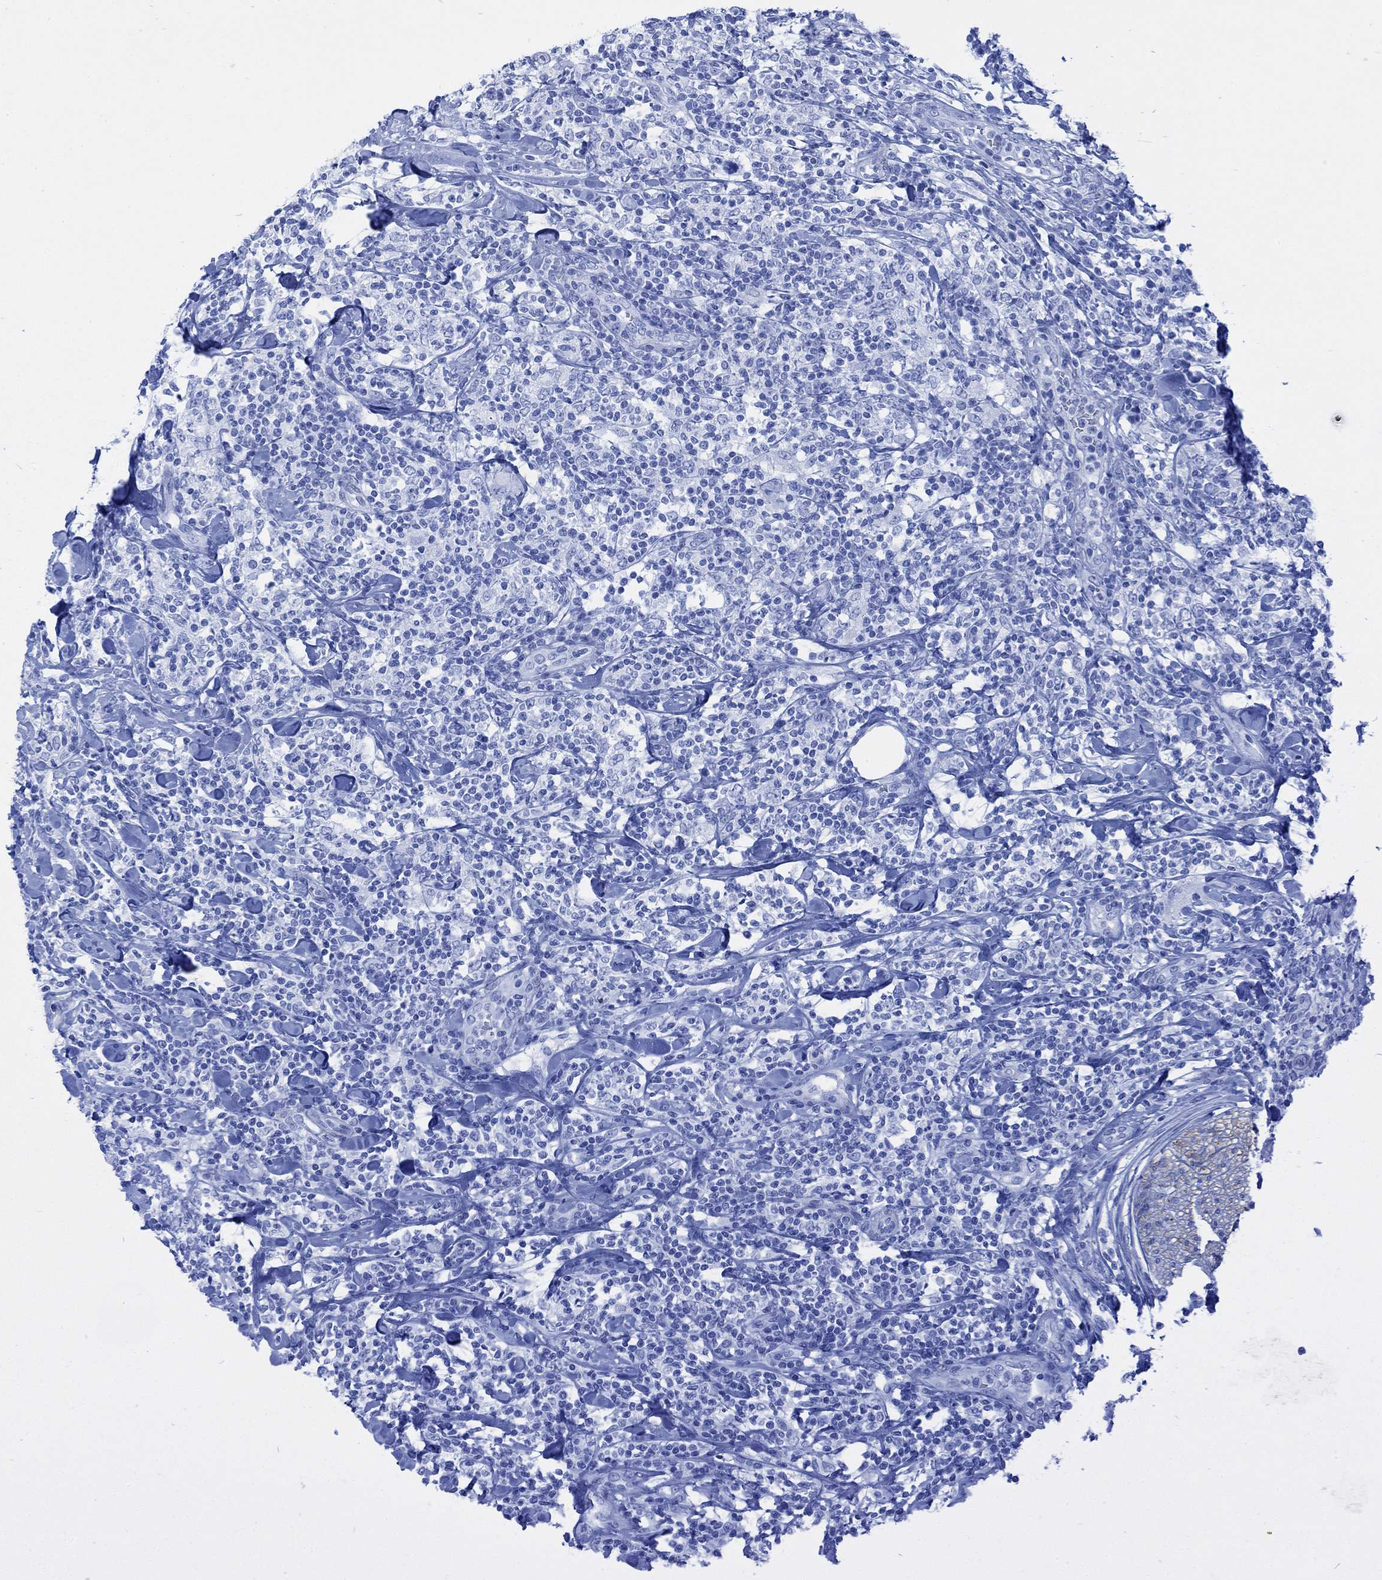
{"staining": {"intensity": "negative", "quantity": "none", "location": "none"}, "tissue": "lymphoma", "cell_type": "Tumor cells", "image_type": "cancer", "snomed": [{"axis": "morphology", "description": "Malignant lymphoma, non-Hodgkin's type, High grade"}, {"axis": "topography", "description": "Lymph node"}], "caption": "Photomicrograph shows no significant protein staining in tumor cells of malignant lymphoma, non-Hodgkin's type (high-grade).", "gene": "TPPP3", "patient": {"sex": "female", "age": 84}}